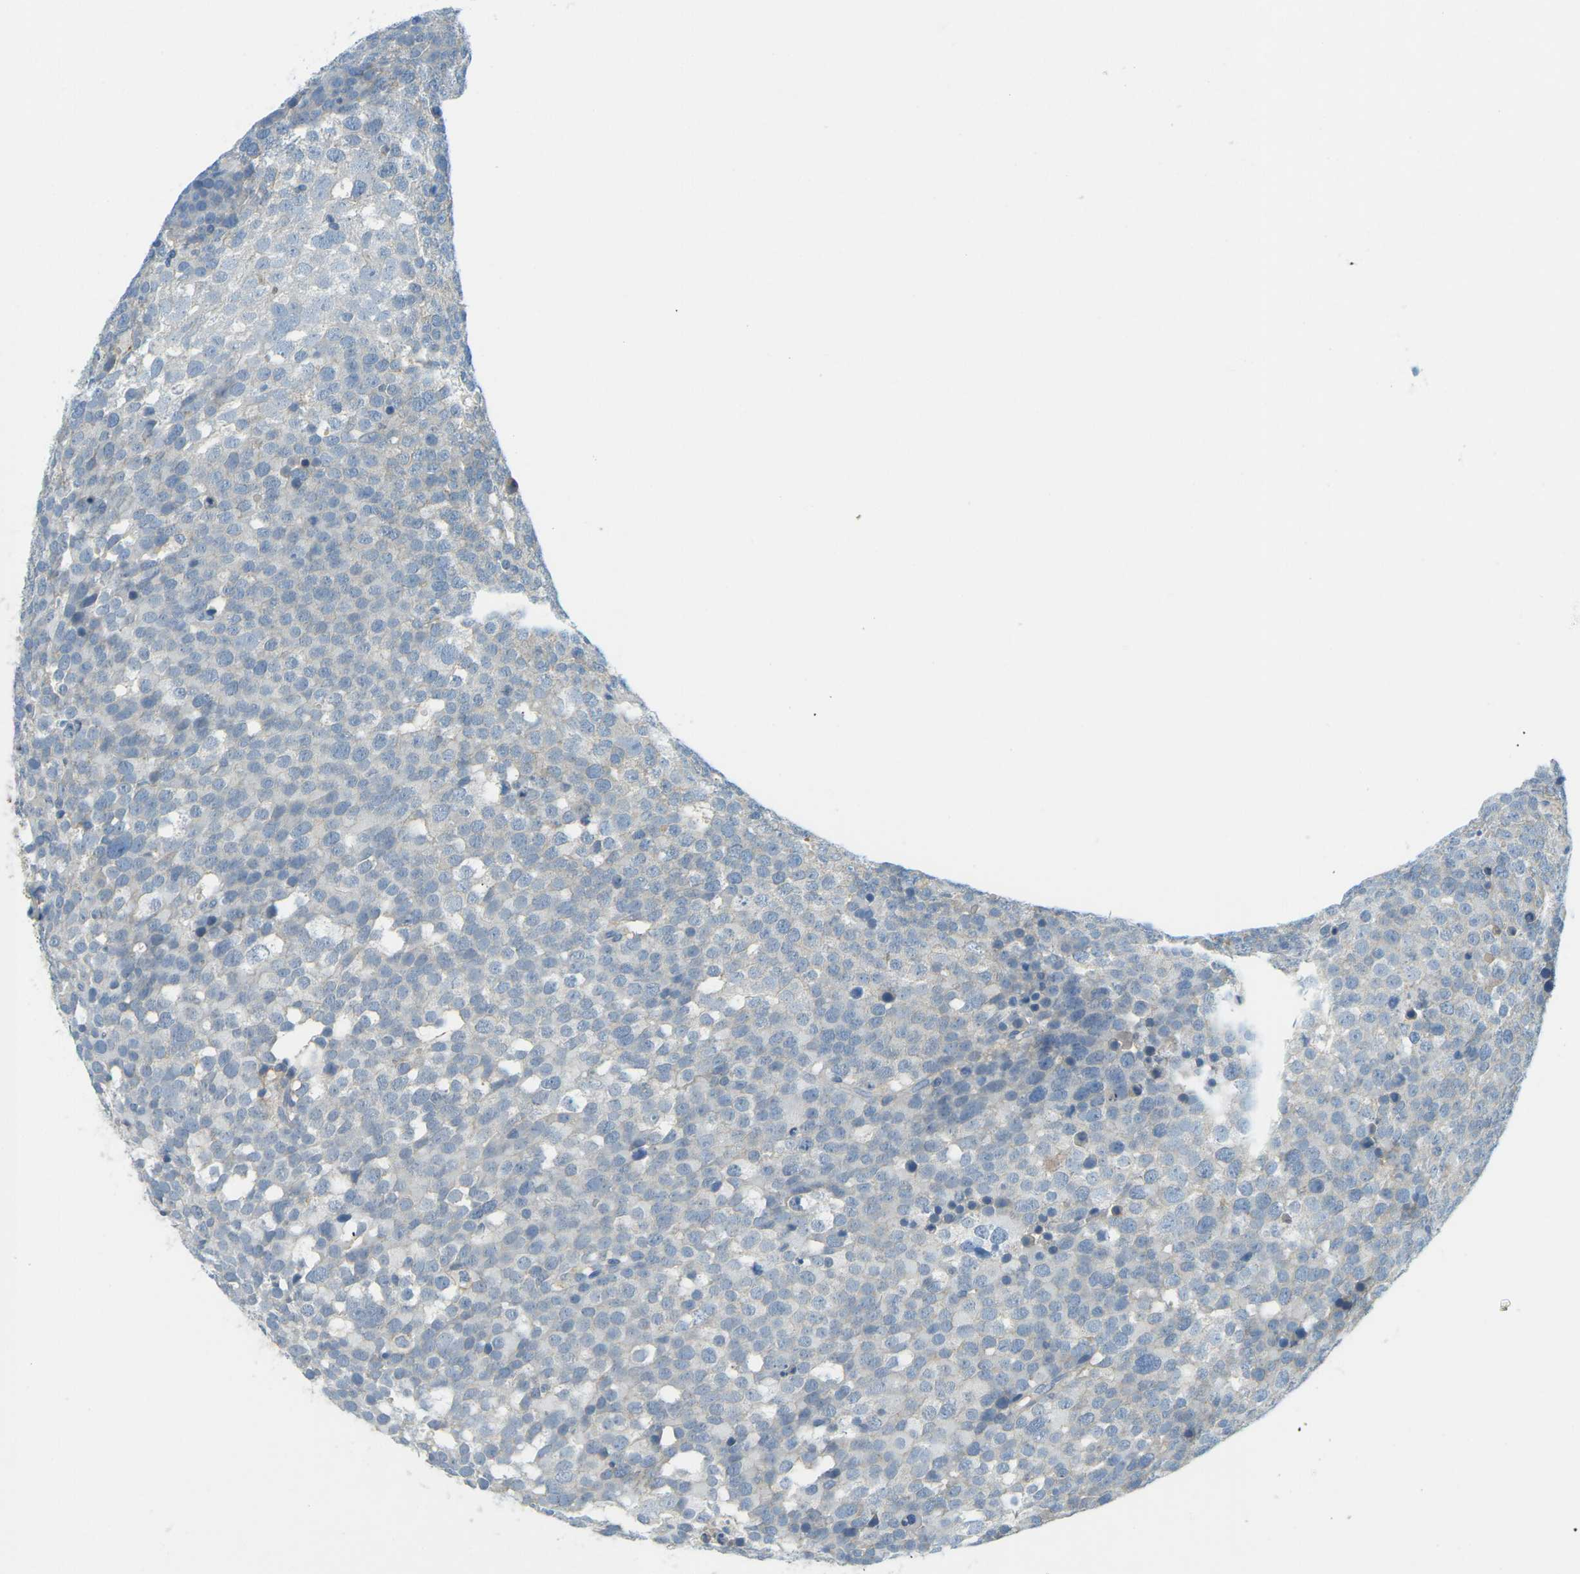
{"staining": {"intensity": "negative", "quantity": "none", "location": "none"}, "tissue": "testis cancer", "cell_type": "Tumor cells", "image_type": "cancer", "snomed": [{"axis": "morphology", "description": "Seminoma, NOS"}, {"axis": "topography", "description": "Testis"}], "caption": "Tumor cells show no significant staining in testis cancer (seminoma).", "gene": "CD47", "patient": {"sex": "male", "age": 71}}